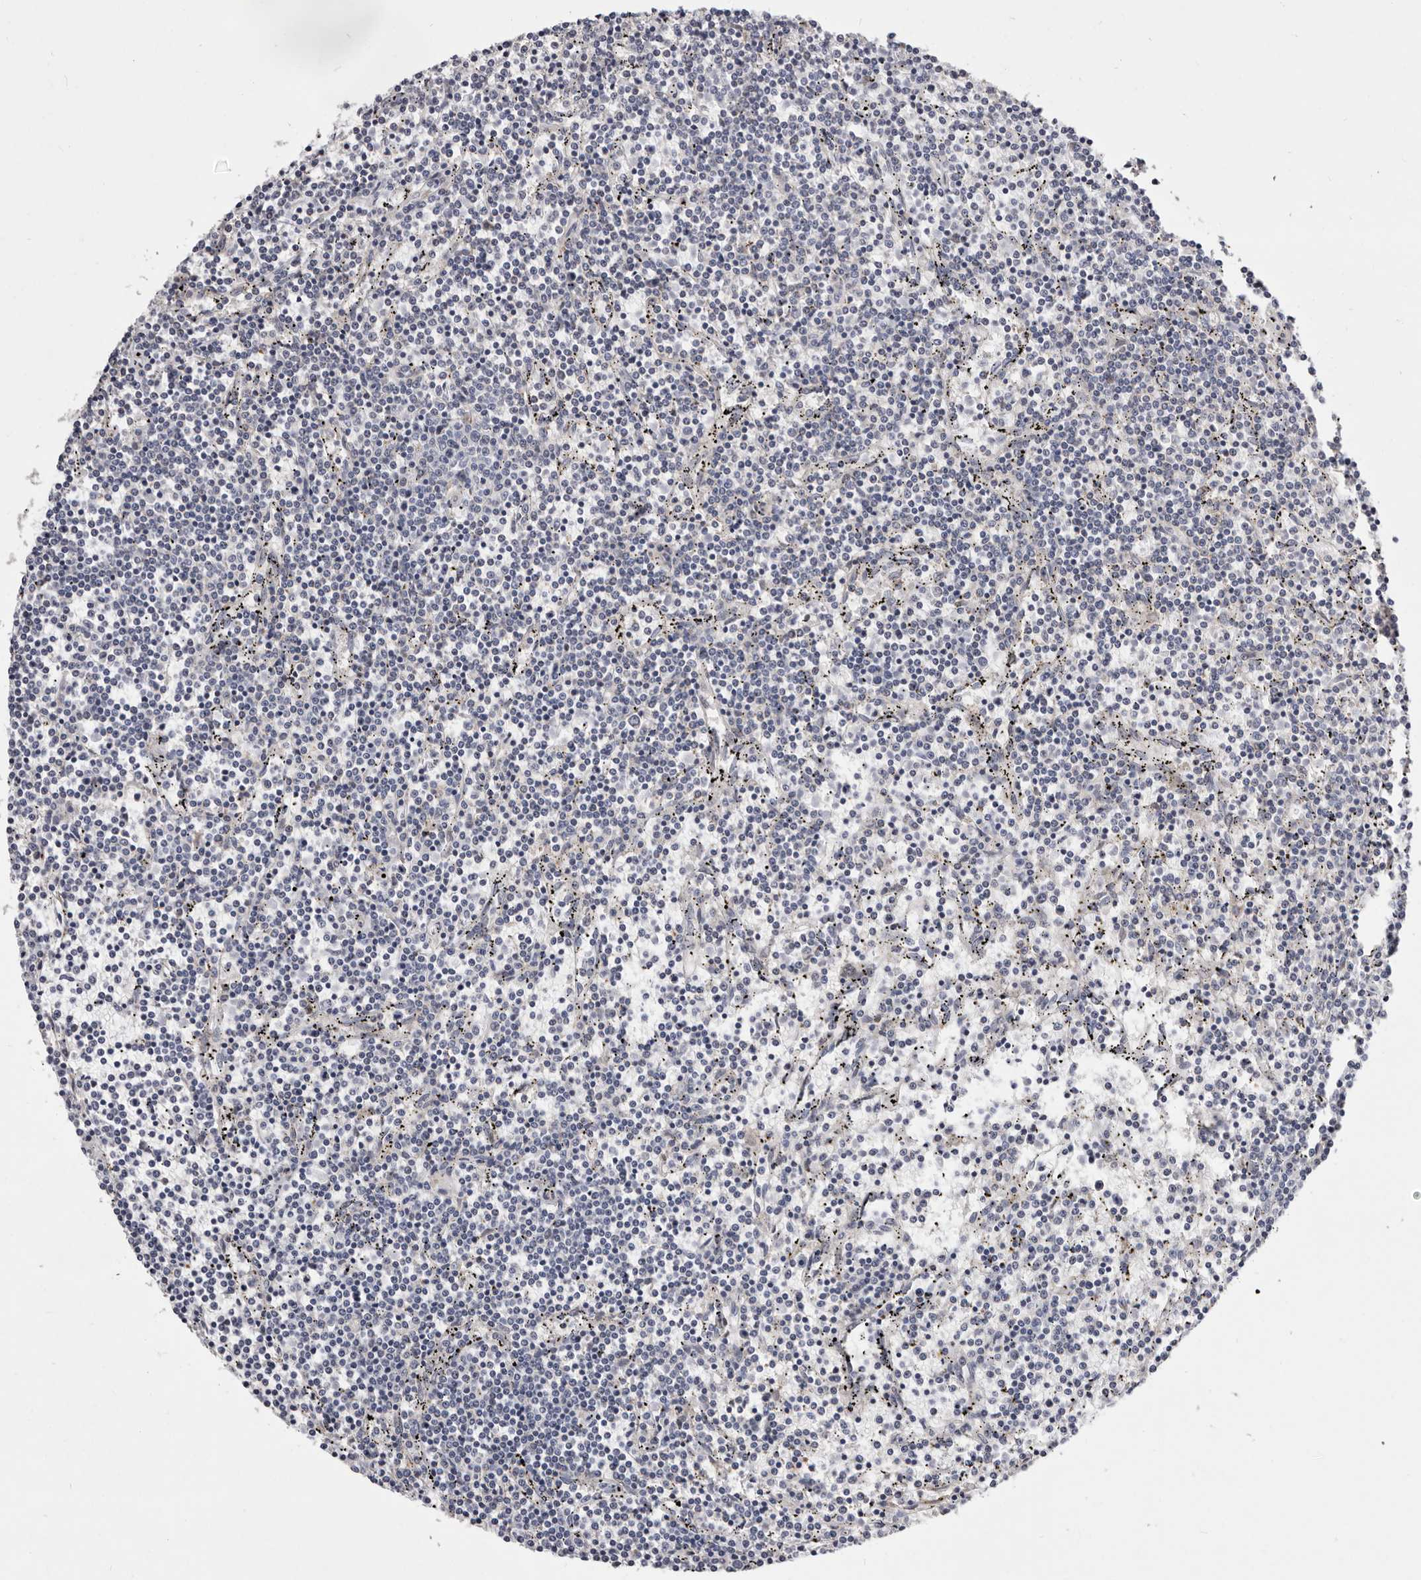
{"staining": {"intensity": "negative", "quantity": "none", "location": "none"}, "tissue": "lymphoma", "cell_type": "Tumor cells", "image_type": "cancer", "snomed": [{"axis": "morphology", "description": "Malignant lymphoma, non-Hodgkin's type, Low grade"}, {"axis": "topography", "description": "Spleen"}], "caption": "This is a histopathology image of IHC staining of lymphoma, which shows no positivity in tumor cells.", "gene": "NUBPL", "patient": {"sex": "female", "age": 50}}